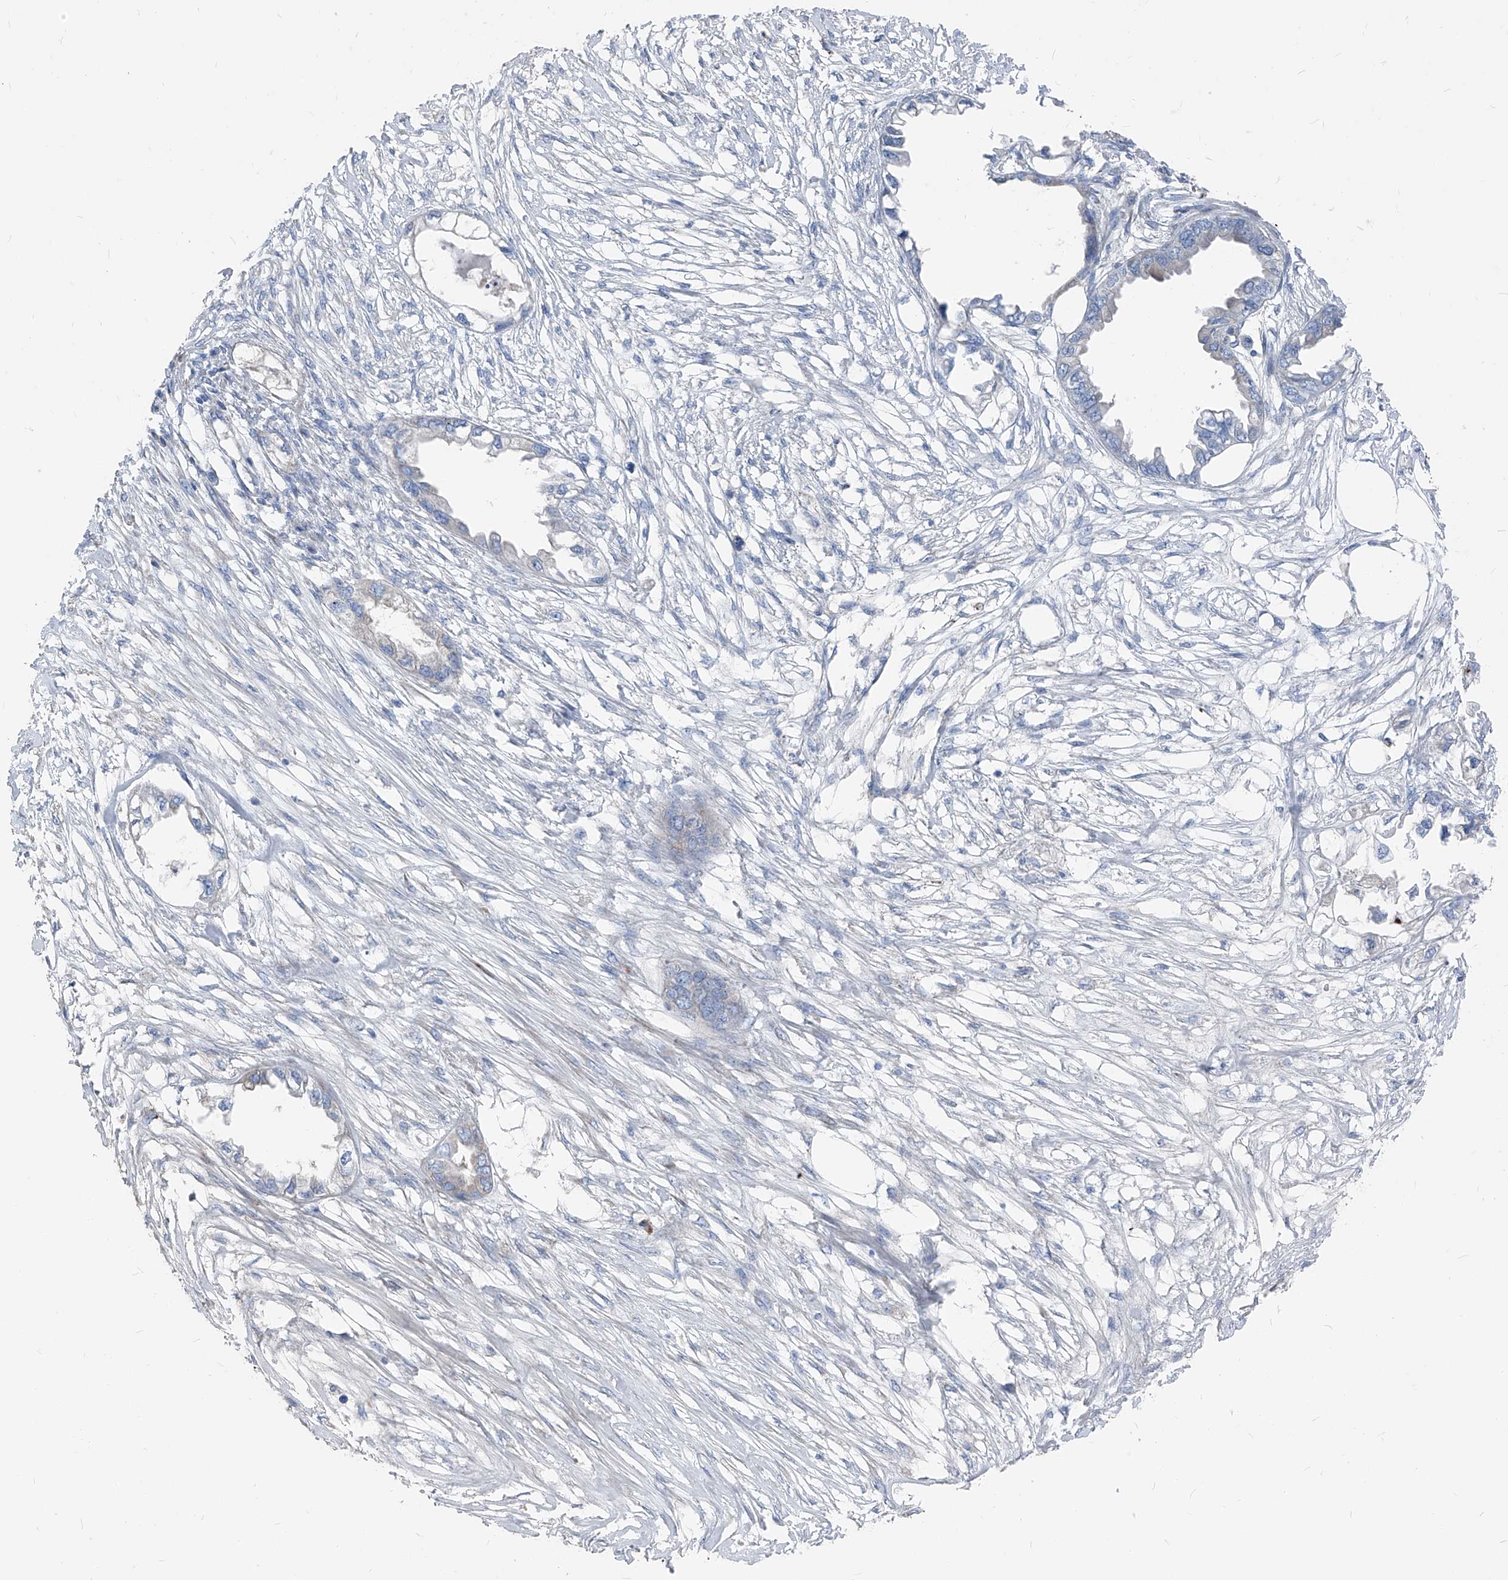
{"staining": {"intensity": "negative", "quantity": "none", "location": "none"}, "tissue": "endometrial cancer", "cell_type": "Tumor cells", "image_type": "cancer", "snomed": [{"axis": "morphology", "description": "Adenocarcinoma, NOS"}, {"axis": "morphology", "description": "Adenocarcinoma, metastatic, NOS"}, {"axis": "topography", "description": "Adipose tissue"}, {"axis": "topography", "description": "Endometrium"}], "caption": "A micrograph of endometrial metastatic adenocarcinoma stained for a protein reveals no brown staining in tumor cells.", "gene": "IFI27", "patient": {"sex": "female", "age": 67}}